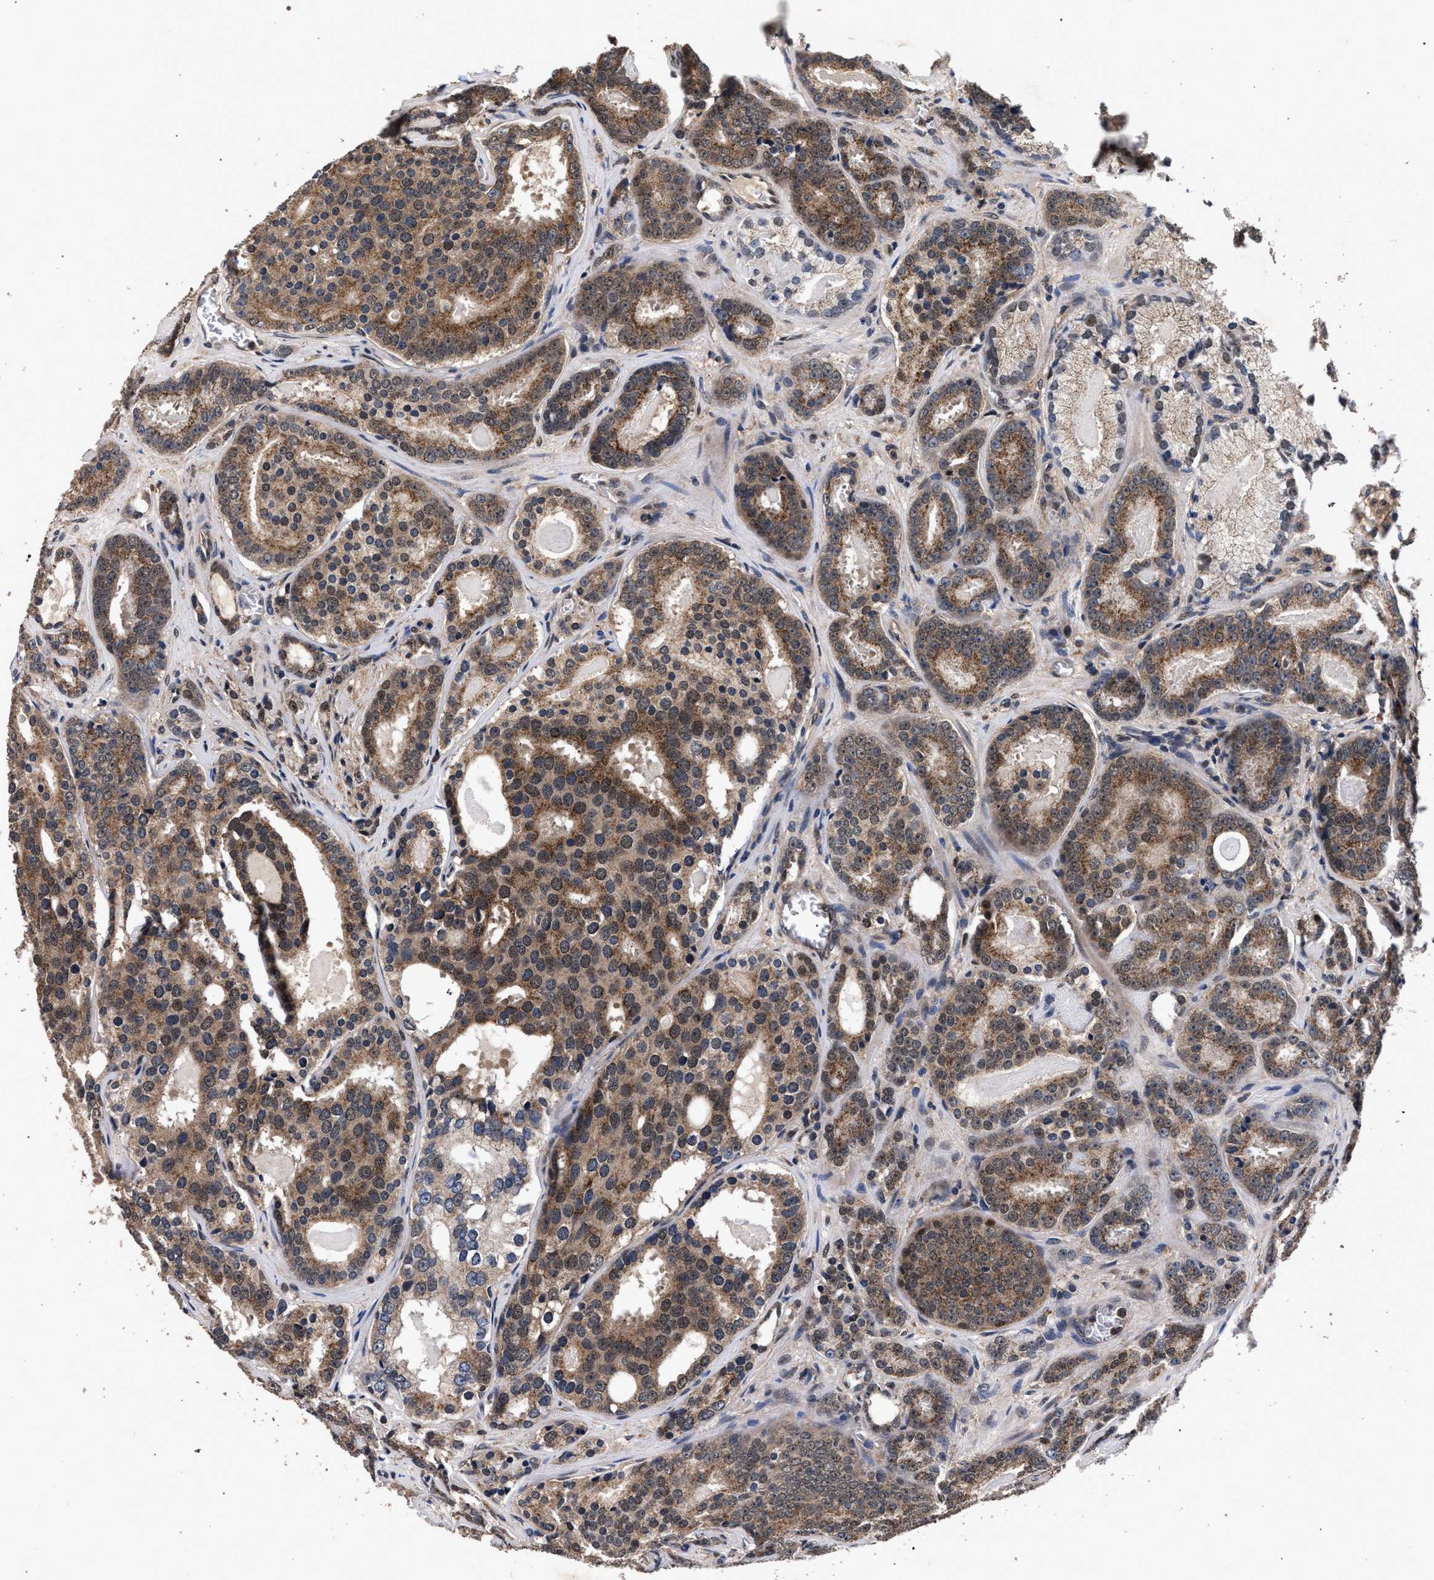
{"staining": {"intensity": "moderate", "quantity": ">75%", "location": "cytoplasmic/membranous"}, "tissue": "prostate cancer", "cell_type": "Tumor cells", "image_type": "cancer", "snomed": [{"axis": "morphology", "description": "Adenocarcinoma, High grade"}, {"axis": "topography", "description": "Prostate"}], "caption": "The micrograph demonstrates immunohistochemical staining of prostate cancer (high-grade adenocarcinoma). There is moderate cytoplasmic/membranous positivity is identified in approximately >75% of tumor cells.", "gene": "ACOX1", "patient": {"sex": "male", "age": 60}}